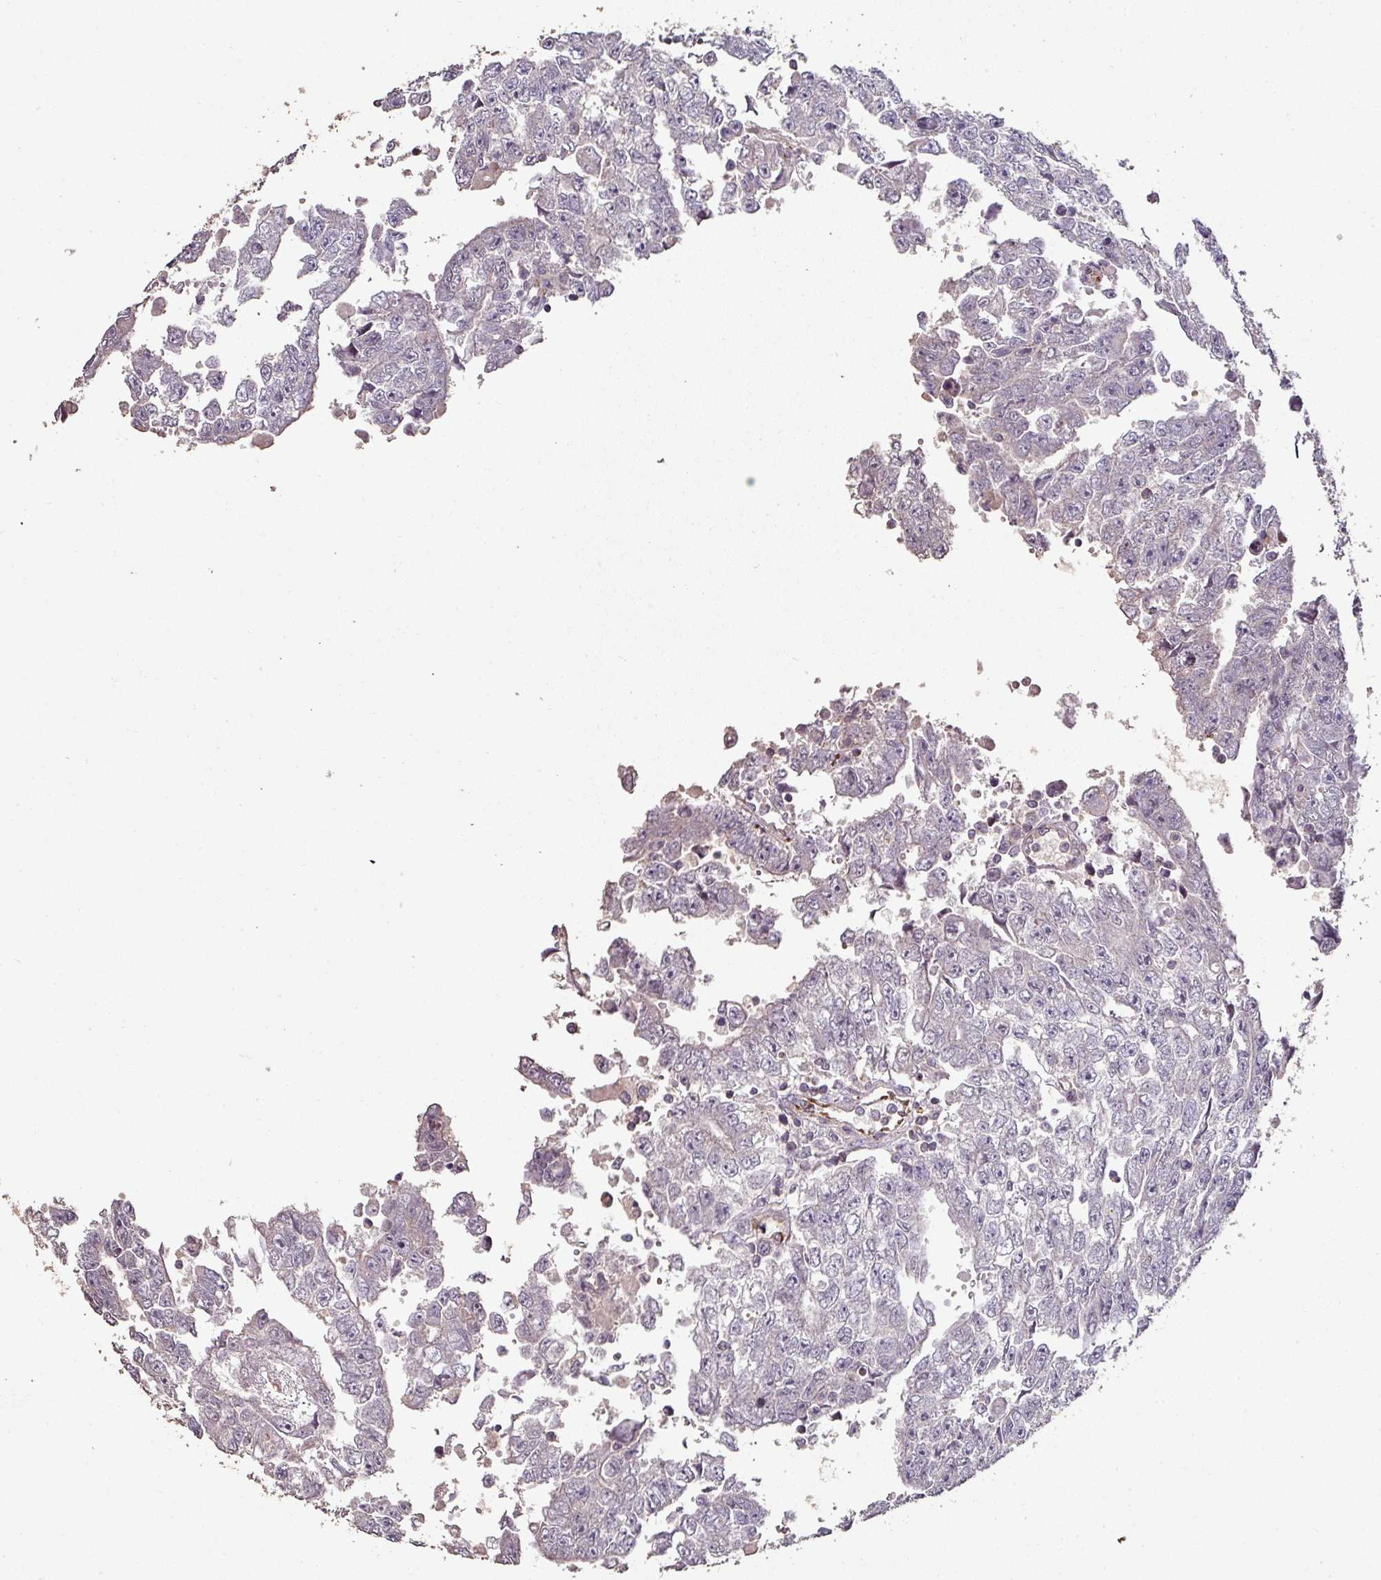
{"staining": {"intensity": "negative", "quantity": "none", "location": "none"}, "tissue": "testis cancer", "cell_type": "Tumor cells", "image_type": "cancer", "snomed": [{"axis": "morphology", "description": "Carcinoma, Embryonal, NOS"}, {"axis": "topography", "description": "Testis"}], "caption": "Tumor cells are negative for brown protein staining in testis cancer.", "gene": "RPL23A", "patient": {"sex": "male", "age": 25}}